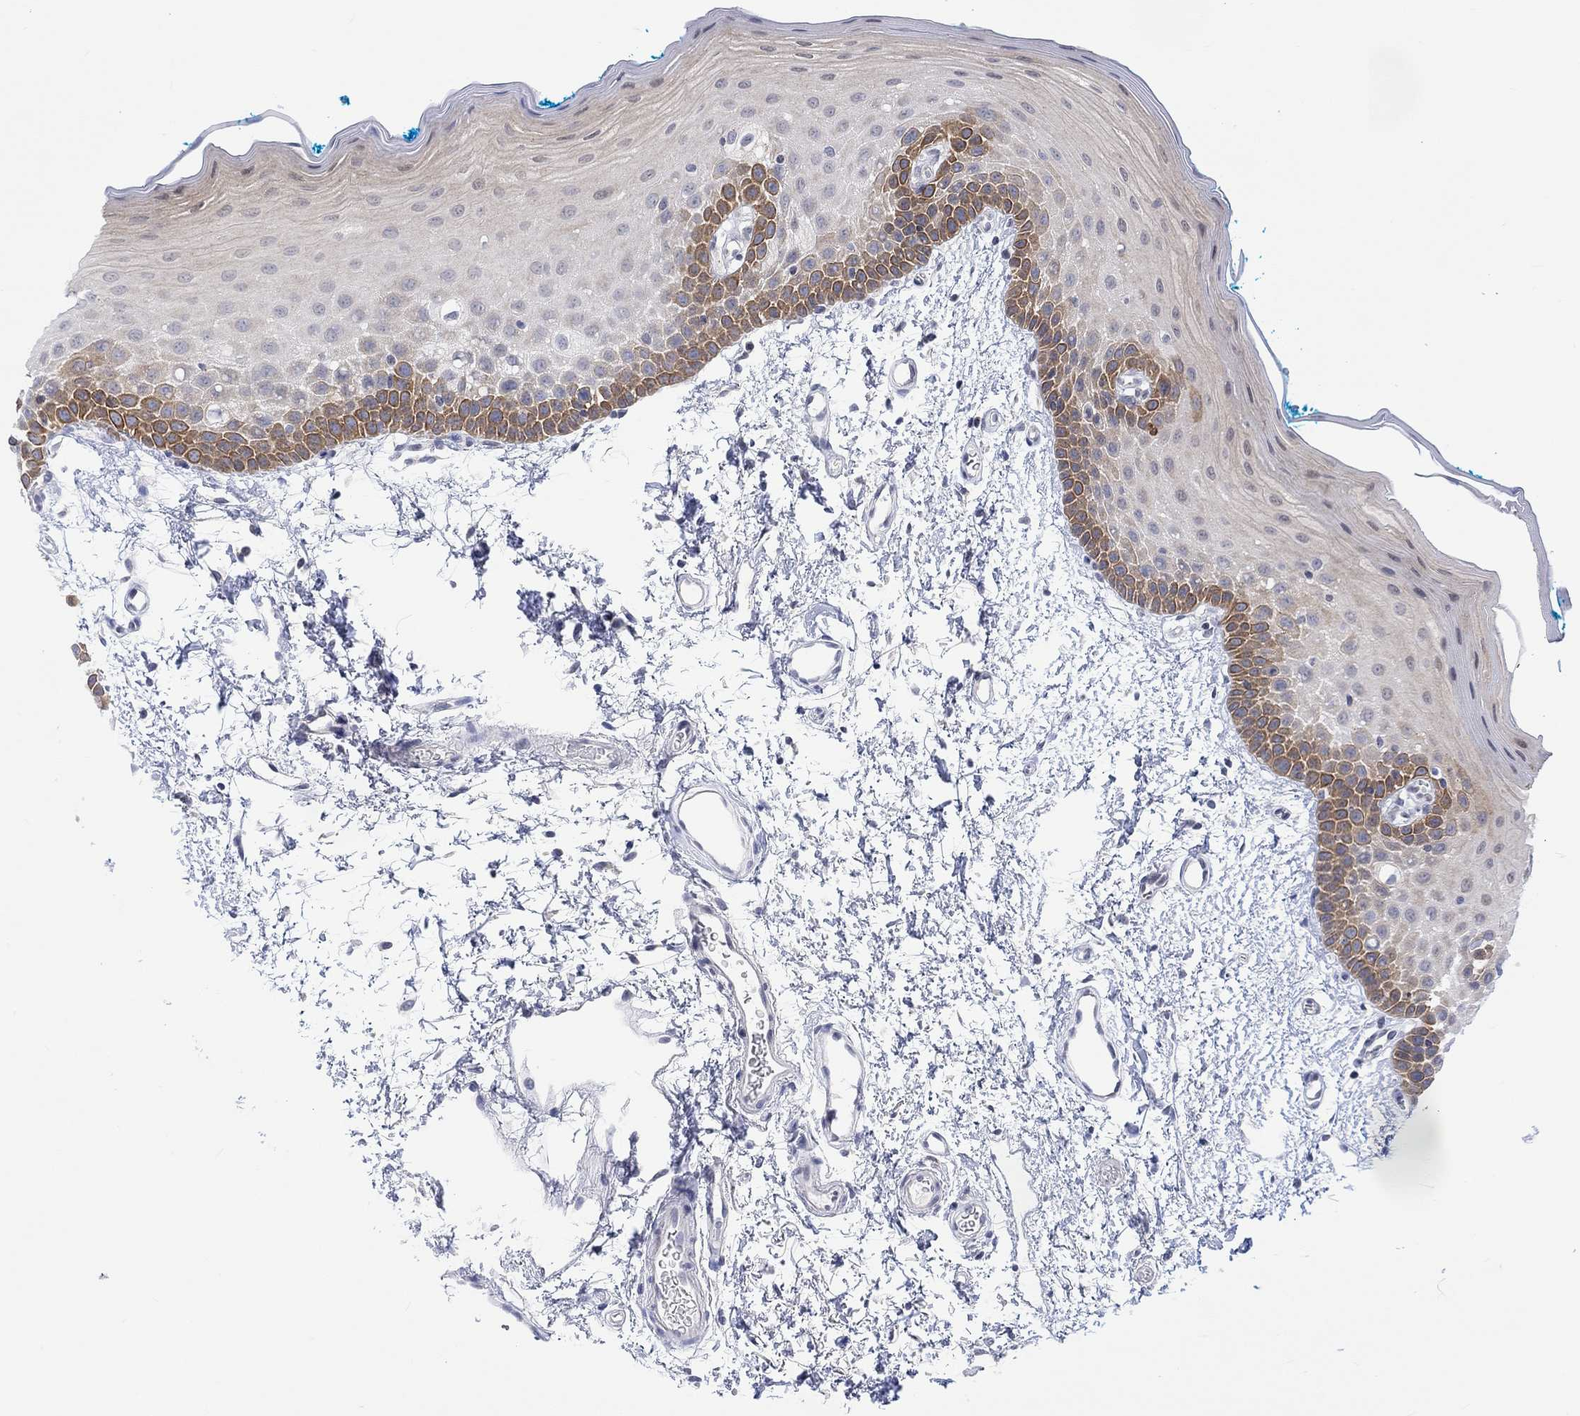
{"staining": {"intensity": "strong", "quantity": "<25%", "location": "cytoplasmic/membranous"}, "tissue": "oral mucosa", "cell_type": "Squamous epithelial cells", "image_type": "normal", "snomed": [{"axis": "morphology", "description": "Normal tissue, NOS"}, {"axis": "morphology", "description": "Squamous cell carcinoma, NOS"}, {"axis": "topography", "description": "Oral tissue"}, {"axis": "topography", "description": "Head-Neck"}], "caption": "An image of human oral mucosa stained for a protein displays strong cytoplasmic/membranous brown staining in squamous epithelial cells.", "gene": "DCX", "patient": {"sex": "female", "age": 75}}